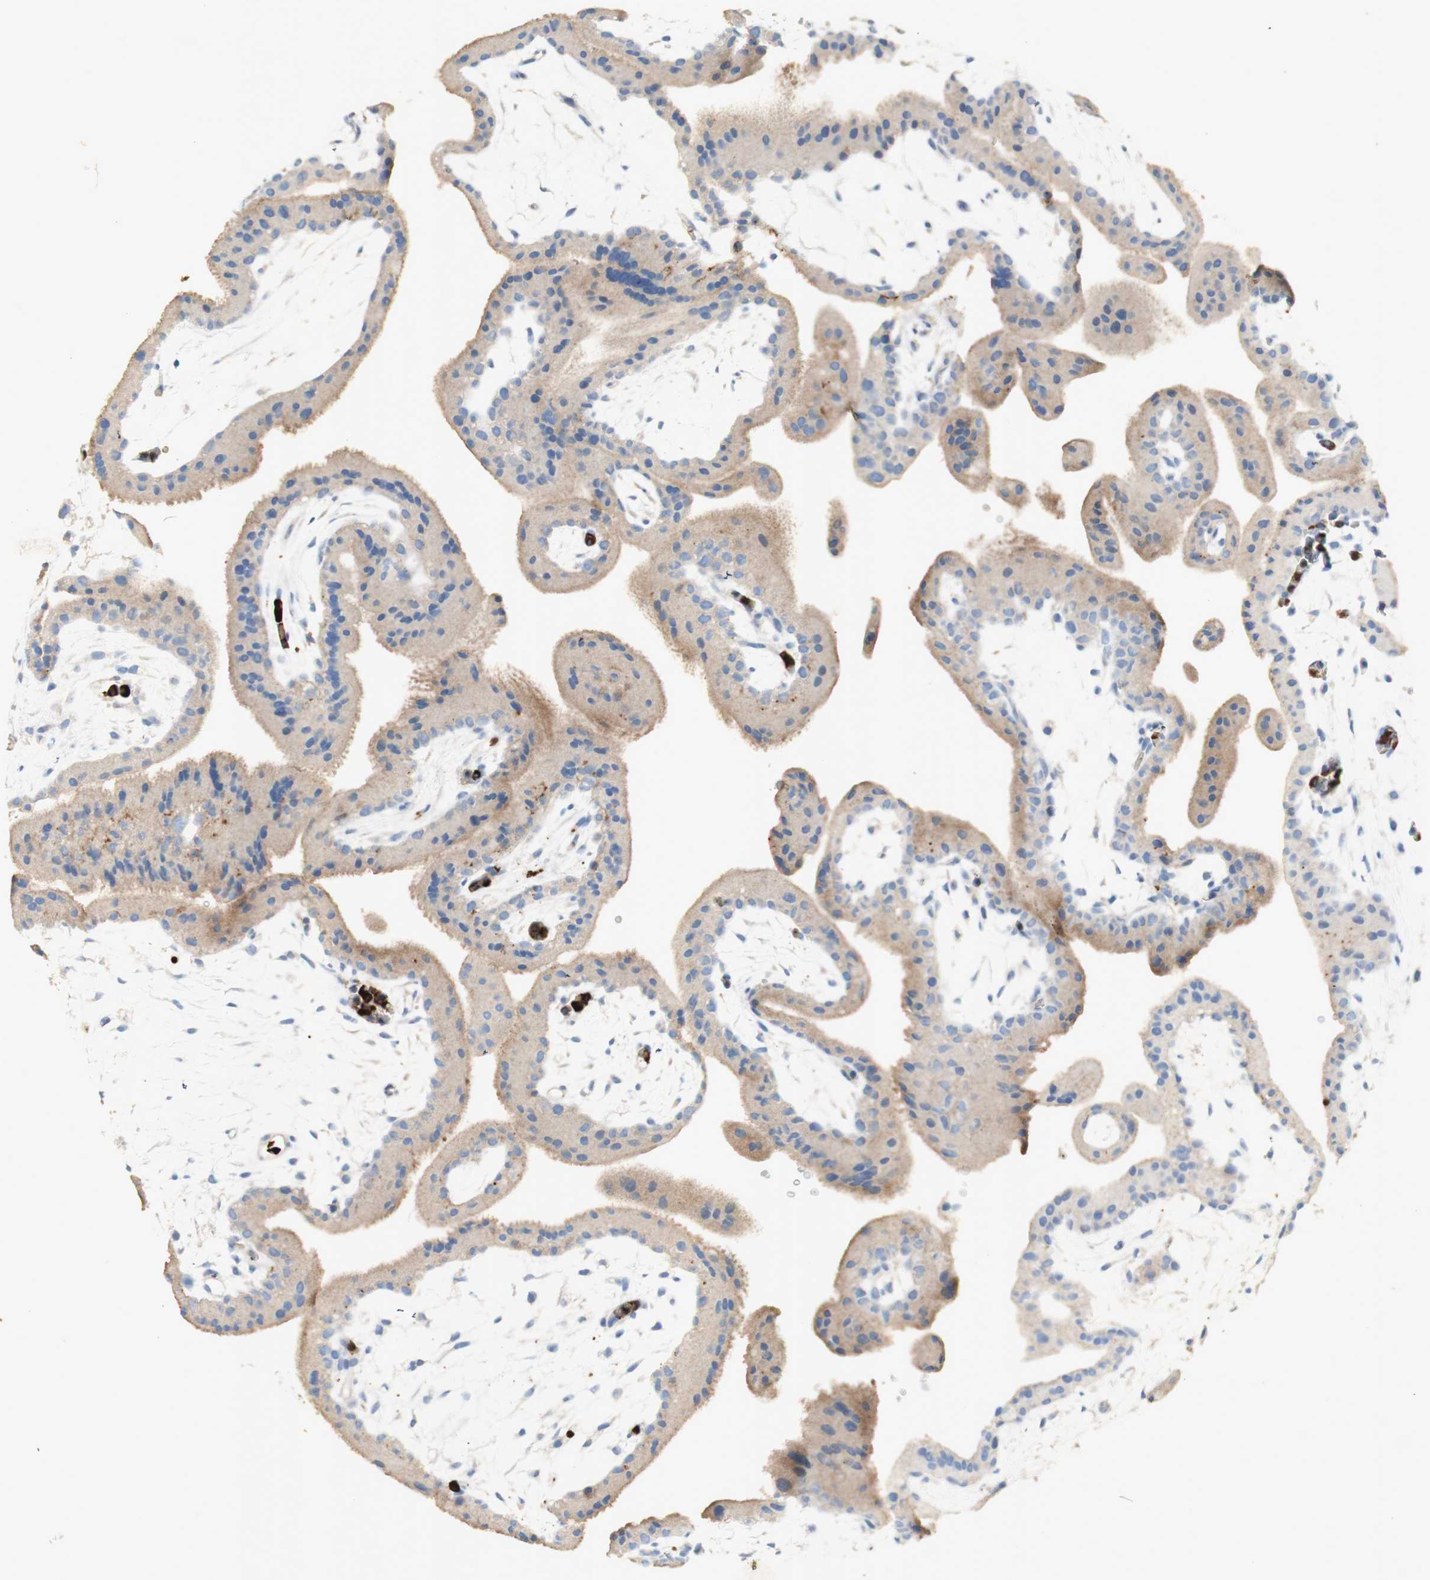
{"staining": {"intensity": "weak", "quantity": "25%-75%", "location": "cytoplasmic/membranous"}, "tissue": "placenta", "cell_type": "Trophoblastic cells", "image_type": "normal", "snomed": [{"axis": "morphology", "description": "Normal tissue, NOS"}, {"axis": "topography", "description": "Placenta"}], "caption": "This image demonstrates immunohistochemistry staining of unremarkable human placenta, with low weak cytoplasmic/membranous staining in approximately 25%-75% of trophoblastic cells.", "gene": "GAN", "patient": {"sex": "female", "age": 19}}